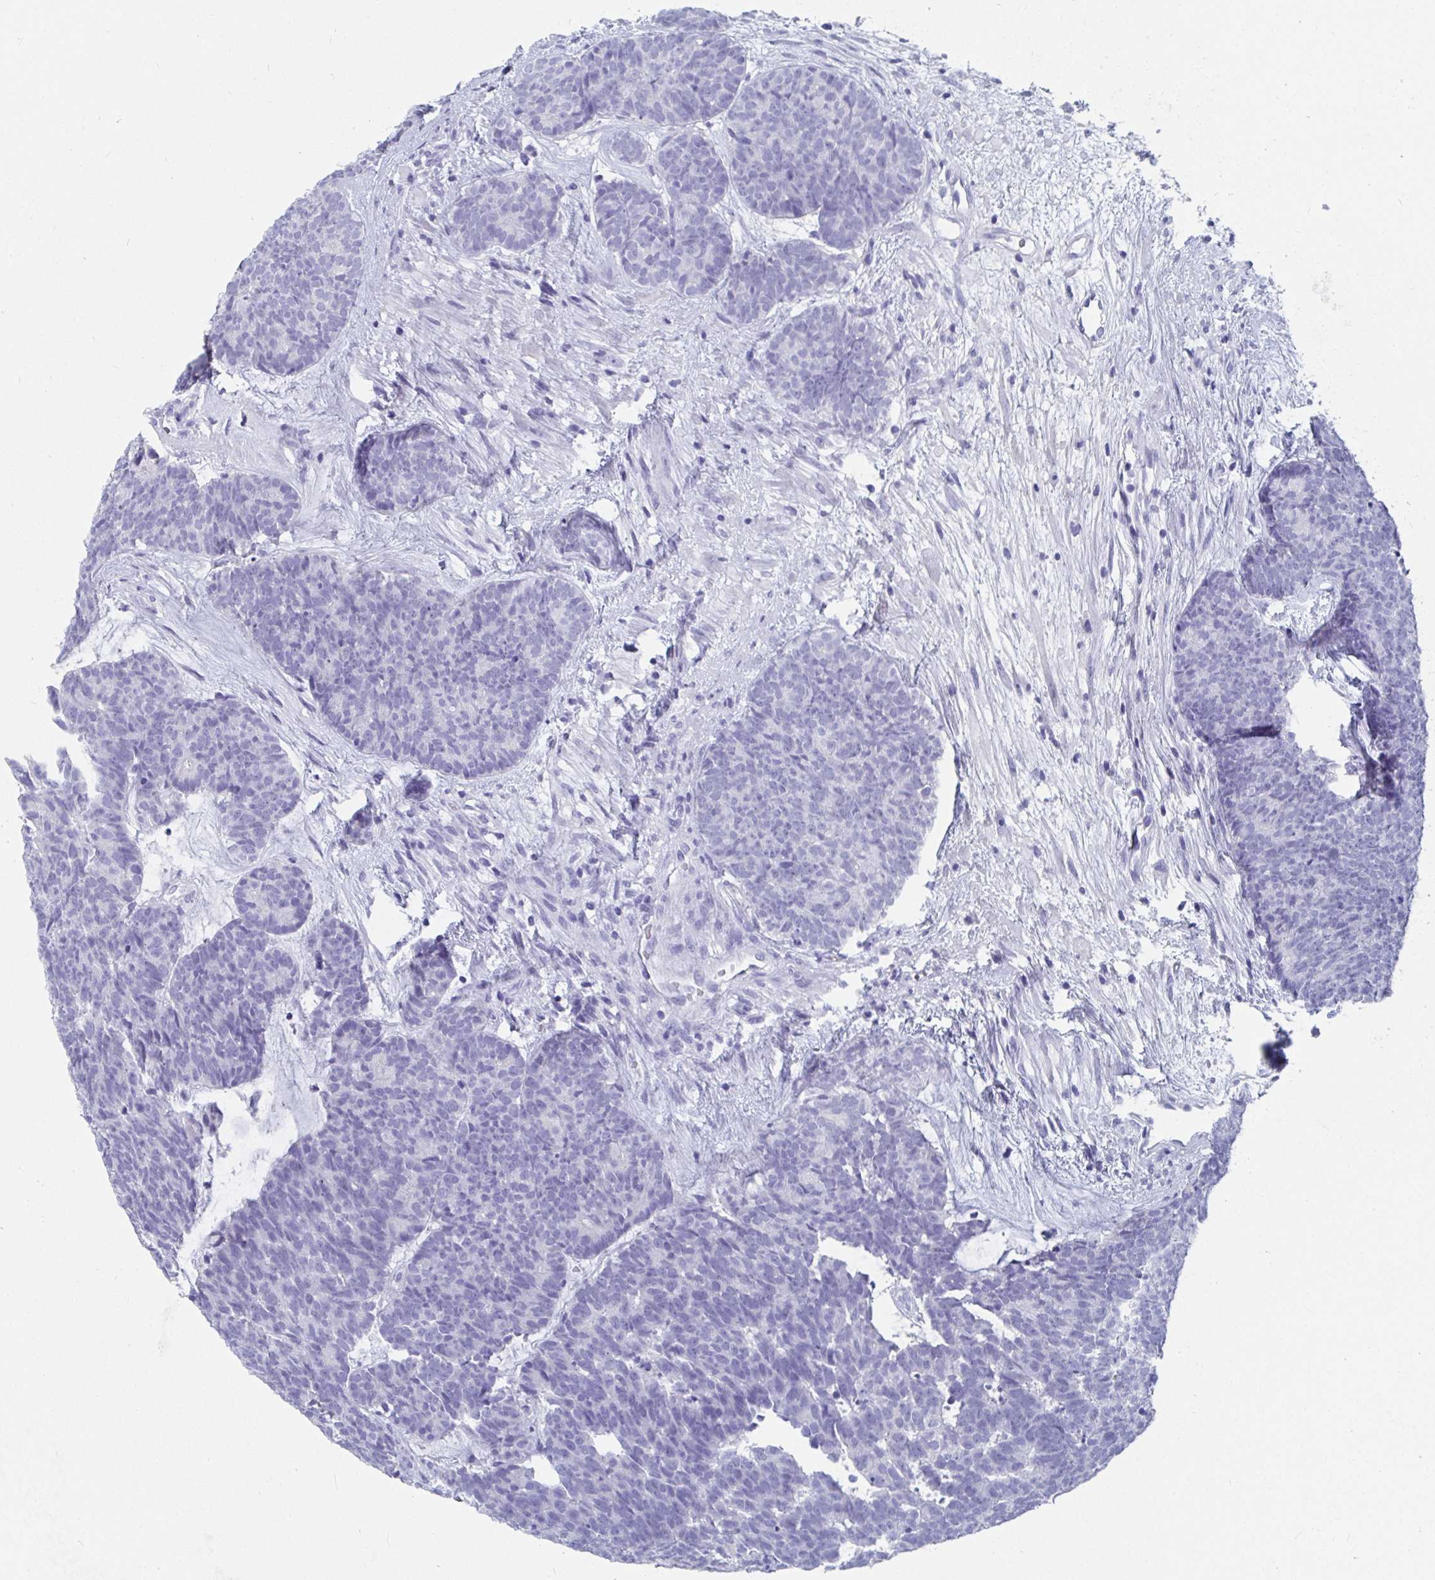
{"staining": {"intensity": "negative", "quantity": "none", "location": "none"}, "tissue": "head and neck cancer", "cell_type": "Tumor cells", "image_type": "cancer", "snomed": [{"axis": "morphology", "description": "Adenocarcinoma, NOS"}, {"axis": "topography", "description": "Head-Neck"}], "caption": "The IHC photomicrograph has no significant positivity in tumor cells of head and neck adenocarcinoma tissue. Nuclei are stained in blue.", "gene": "GRIA1", "patient": {"sex": "female", "age": 81}}